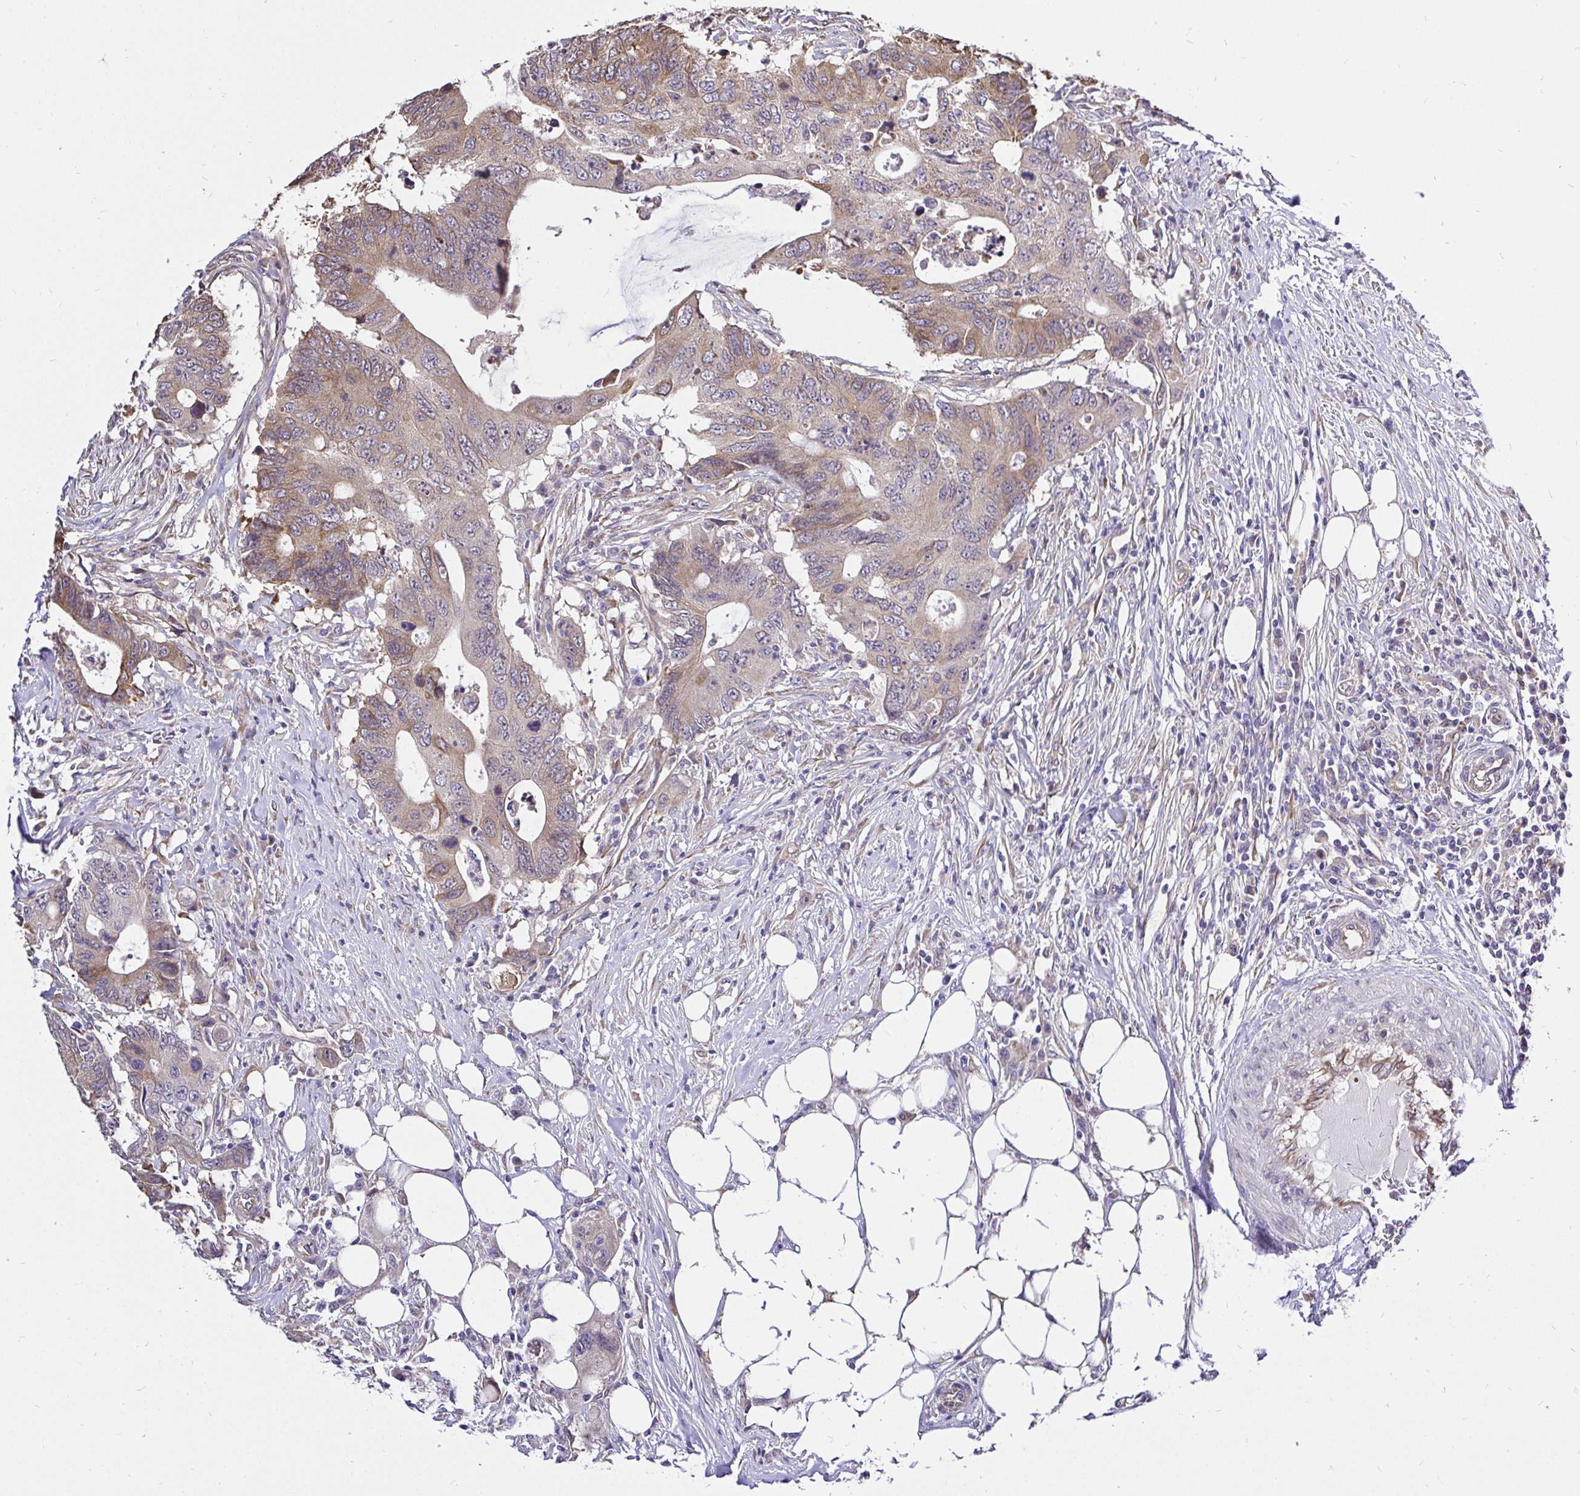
{"staining": {"intensity": "moderate", "quantity": "25%-75%", "location": "cytoplasmic/membranous"}, "tissue": "colorectal cancer", "cell_type": "Tumor cells", "image_type": "cancer", "snomed": [{"axis": "morphology", "description": "Adenocarcinoma, NOS"}, {"axis": "topography", "description": "Colon"}], "caption": "Immunohistochemical staining of colorectal cancer (adenocarcinoma) displays medium levels of moderate cytoplasmic/membranous expression in about 25%-75% of tumor cells.", "gene": "CCDC122", "patient": {"sex": "male", "age": 71}}